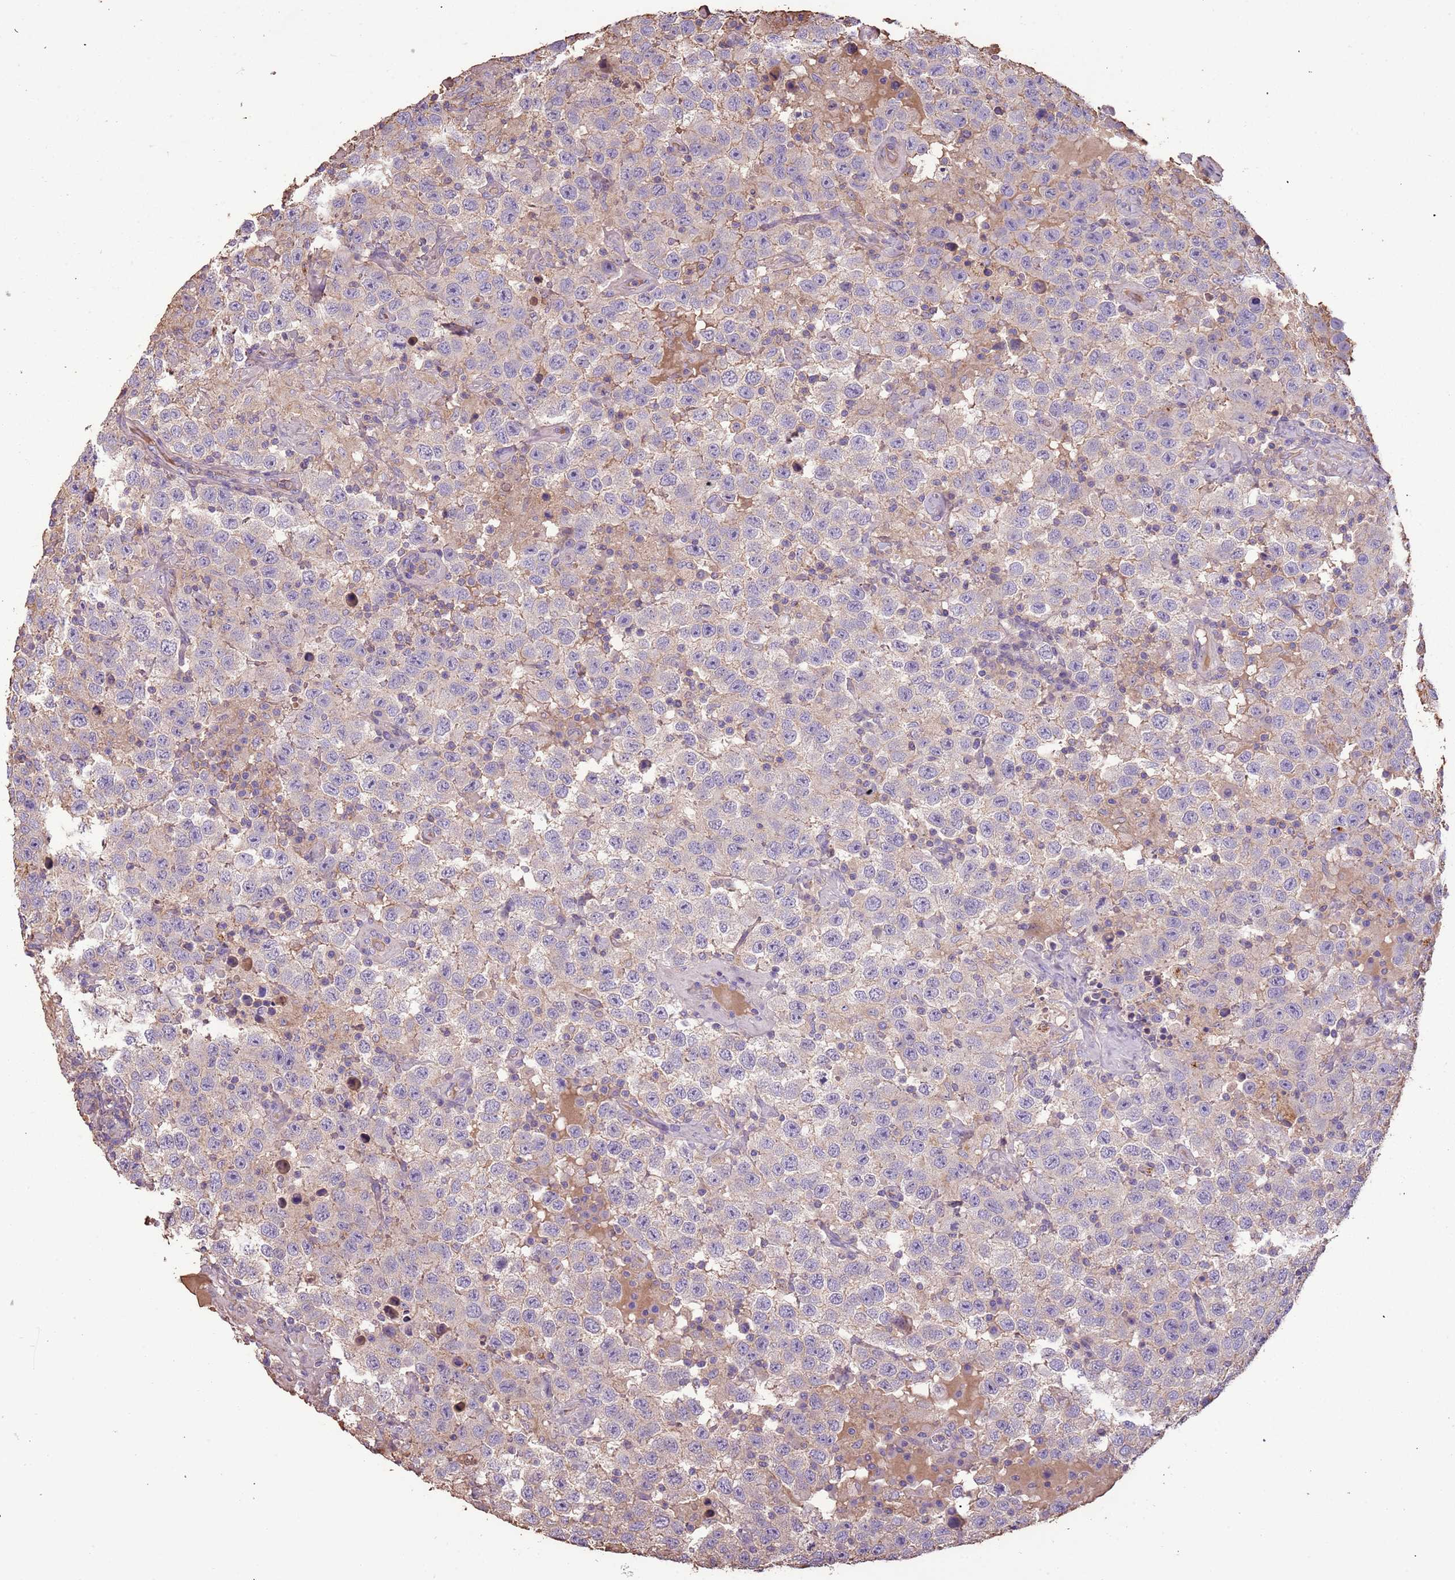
{"staining": {"intensity": "weak", "quantity": "<25%", "location": "cytoplasmic/membranous"}, "tissue": "testis cancer", "cell_type": "Tumor cells", "image_type": "cancer", "snomed": [{"axis": "morphology", "description": "Seminoma, NOS"}, {"axis": "topography", "description": "Testis"}], "caption": "Immunohistochemistry (IHC) photomicrograph of neoplastic tissue: testis cancer stained with DAB reveals no significant protein positivity in tumor cells.", "gene": "FECH", "patient": {"sex": "male", "age": 41}}